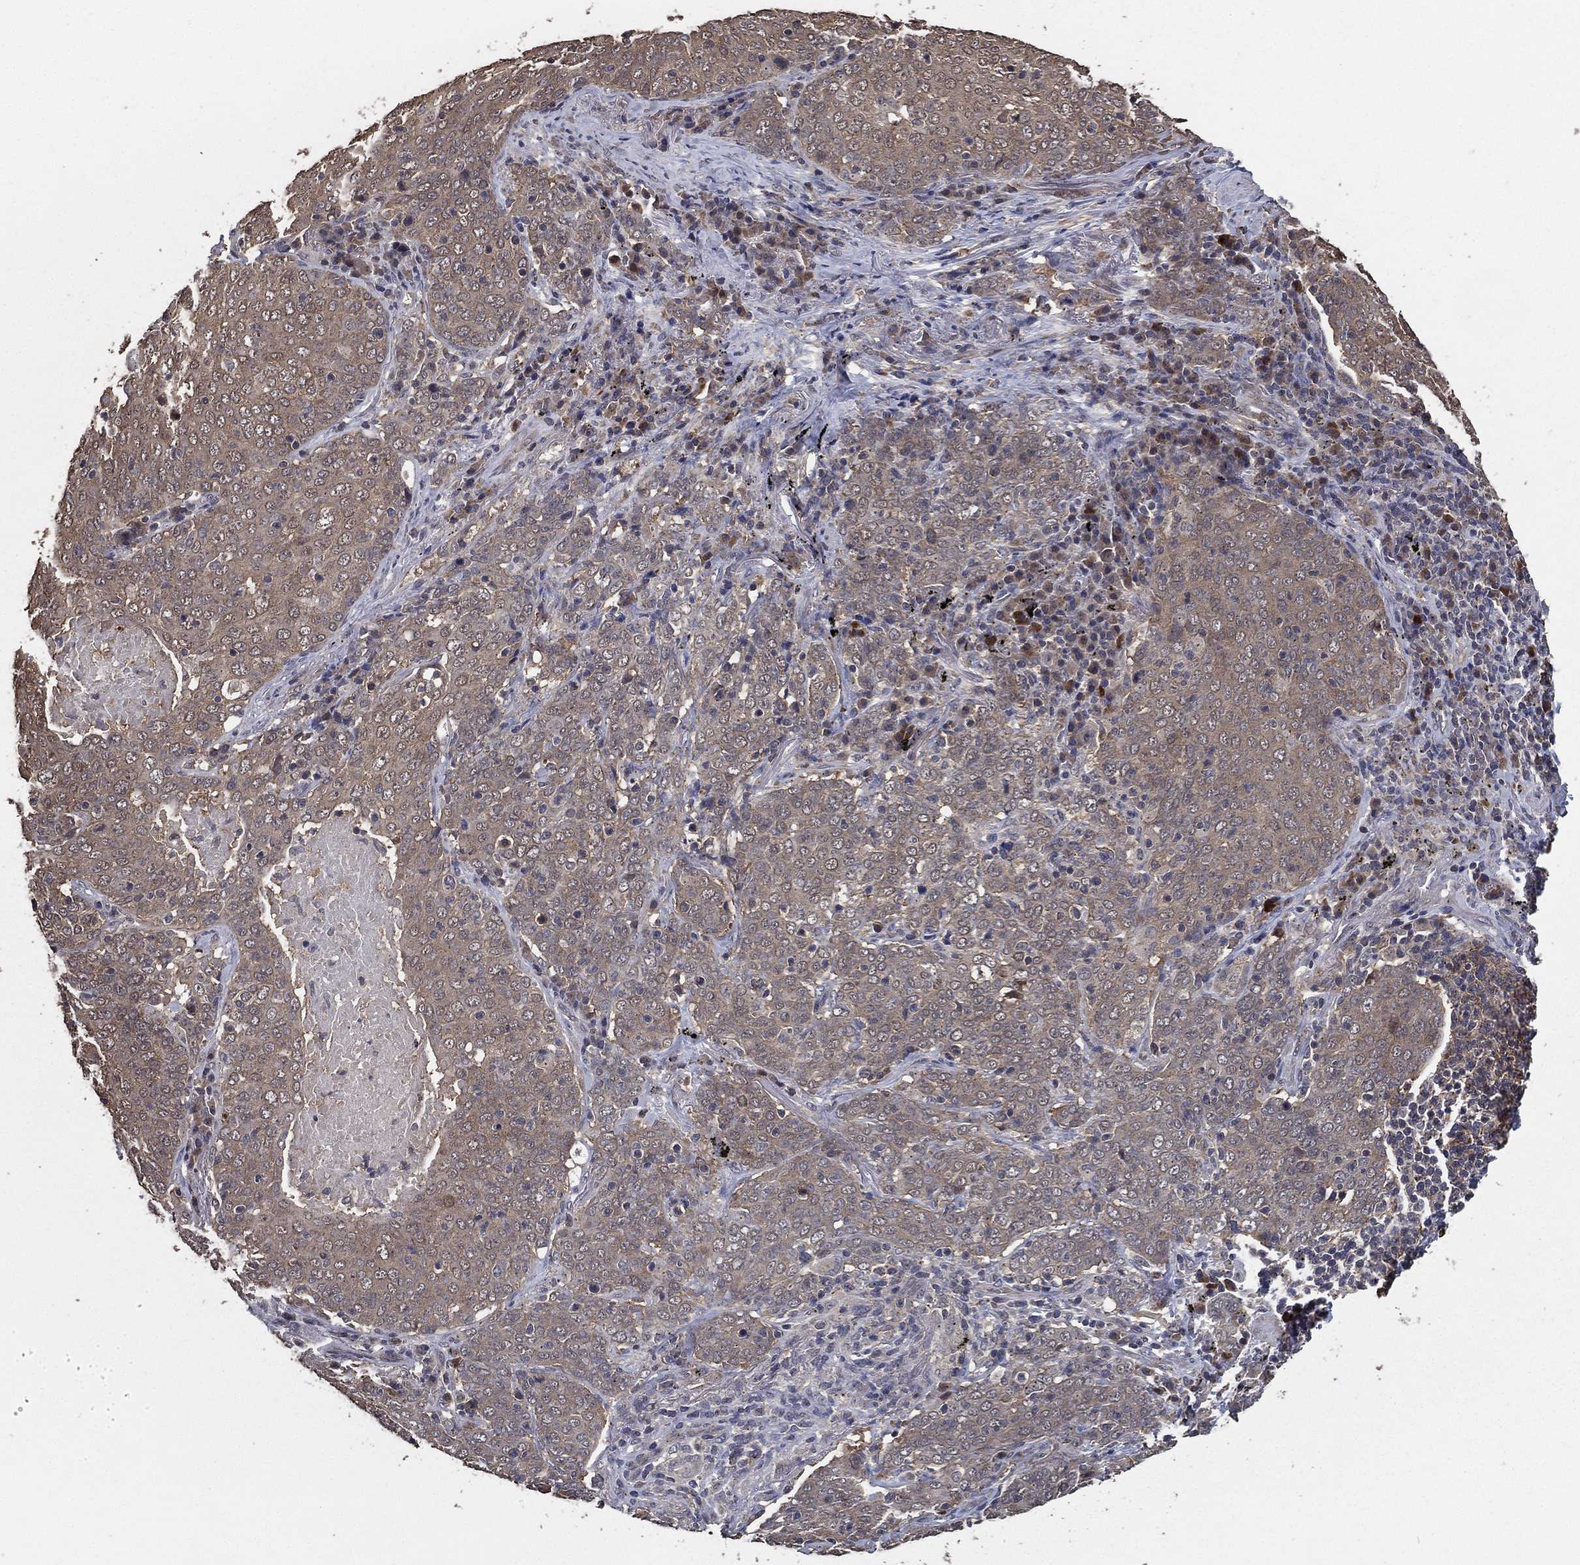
{"staining": {"intensity": "weak", "quantity": "<25%", "location": "cytoplasmic/membranous"}, "tissue": "lung cancer", "cell_type": "Tumor cells", "image_type": "cancer", "snomed": [{"axis": "morphology", "description": "Squamous cell carcinoma, NOS"}, {"axis": "topography", "description": "Lung"}], "caption": "Lung squamous cell carcinoma was stained to show a protein in brown. There is no significant positivity in tumor cells.", "gene": "PCNT", "patient": {"sex": "male", "age": 82}}